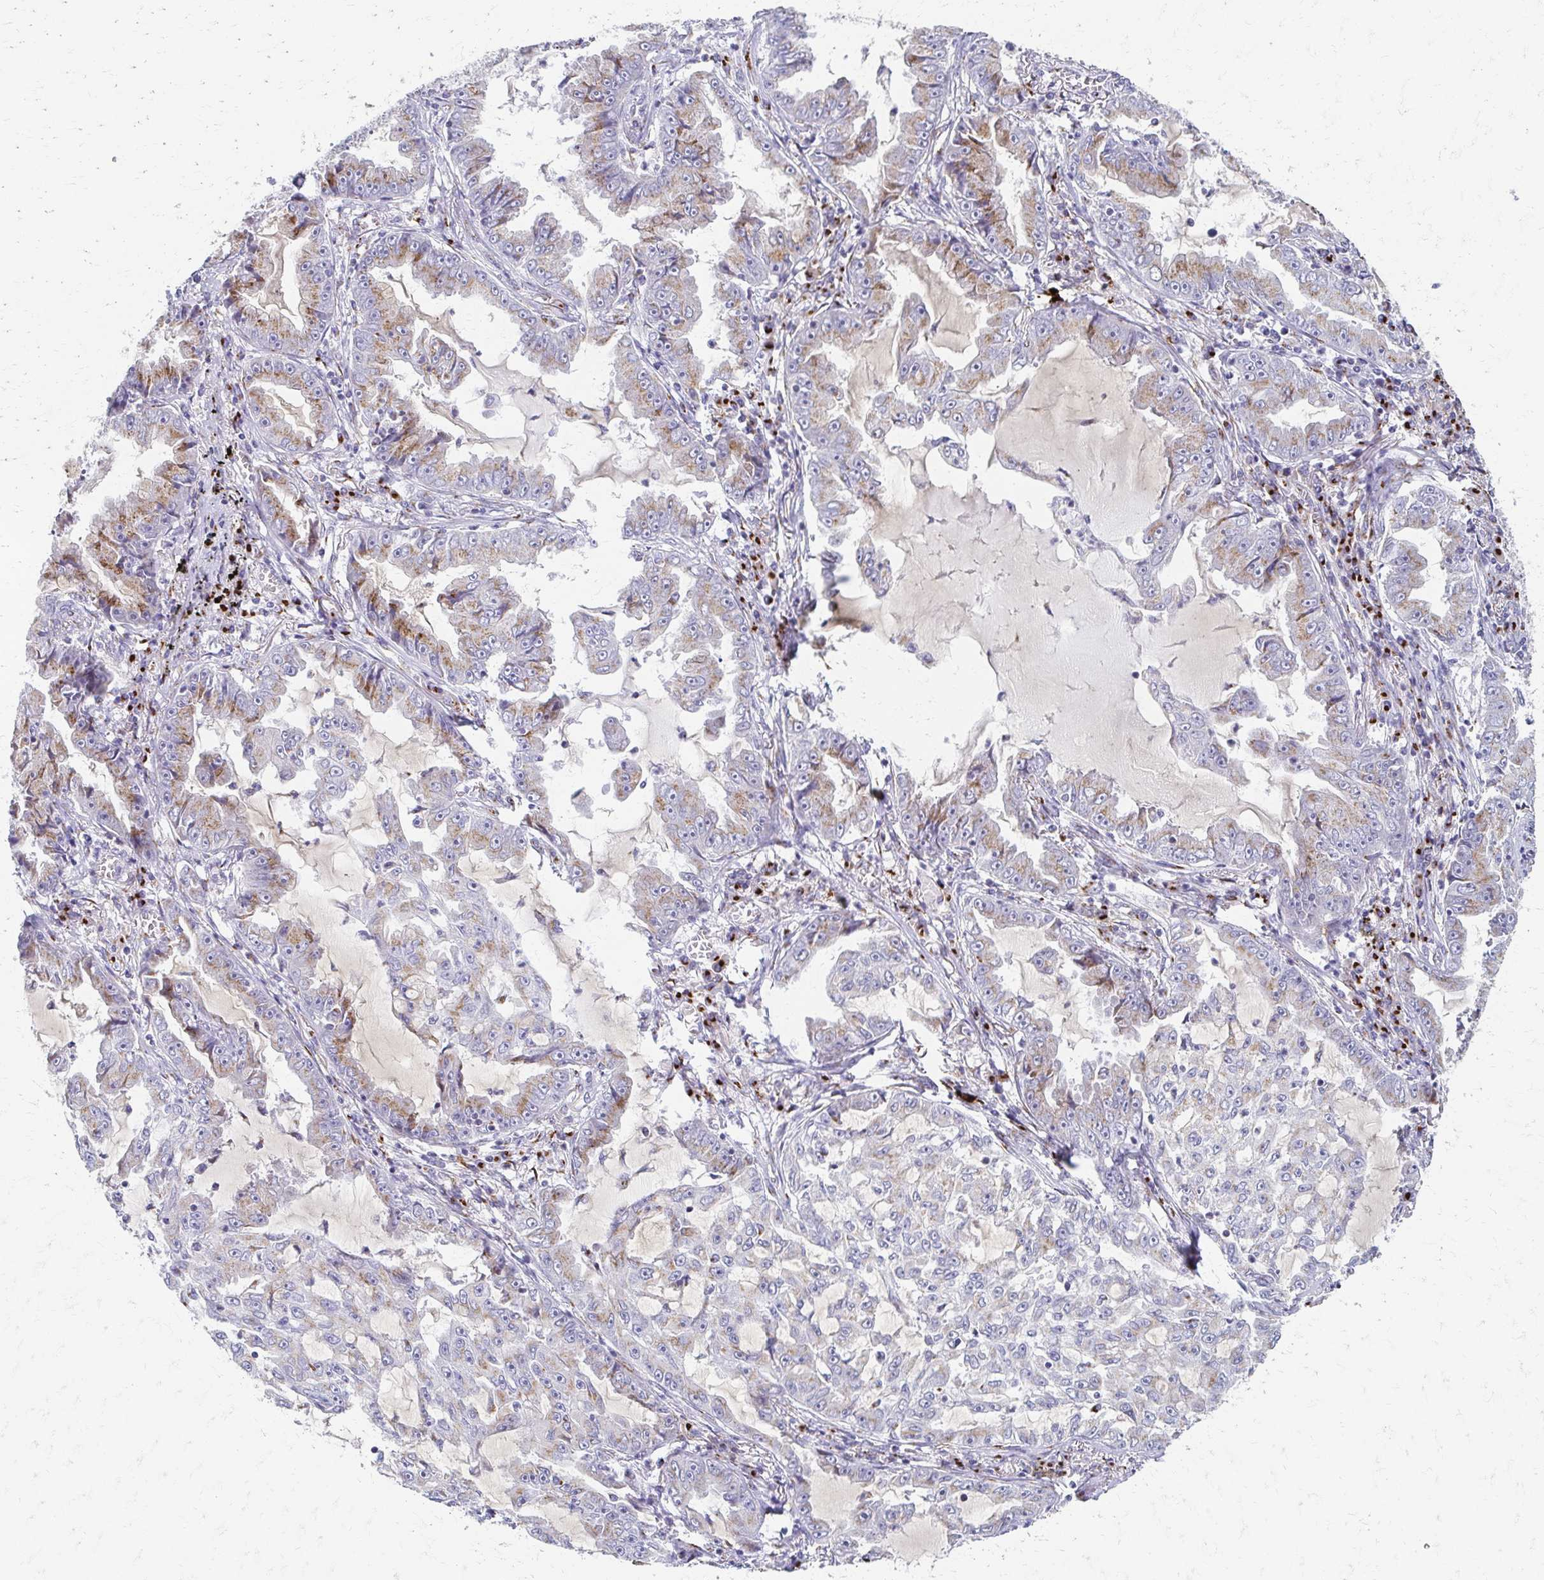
{"staining": {"intensity": "weak", "quantity": "25%-75%", "location": "cytoplasmic/membranous"}, "tissue": "lung cancer", "cell_type": "Tumor cells", "image_type": "cancer", "snomed": [{"axis": "morphology", "description": "Adenocarcinoma, NOS"}, {"axis": "topography", "description": "Lung"}], "caption": "DAB (3,3'-diaminobenzidine) immunohistochemical staining of adenocarcinoma (lung) demonstrates weak cytoplasmic/membranous protein positivity in approximately 25%-75% of tumor cells. Nuclei are stained in blue.", "gene": "TM9SF1", "patient": {"sex": "female", "age": 52}}